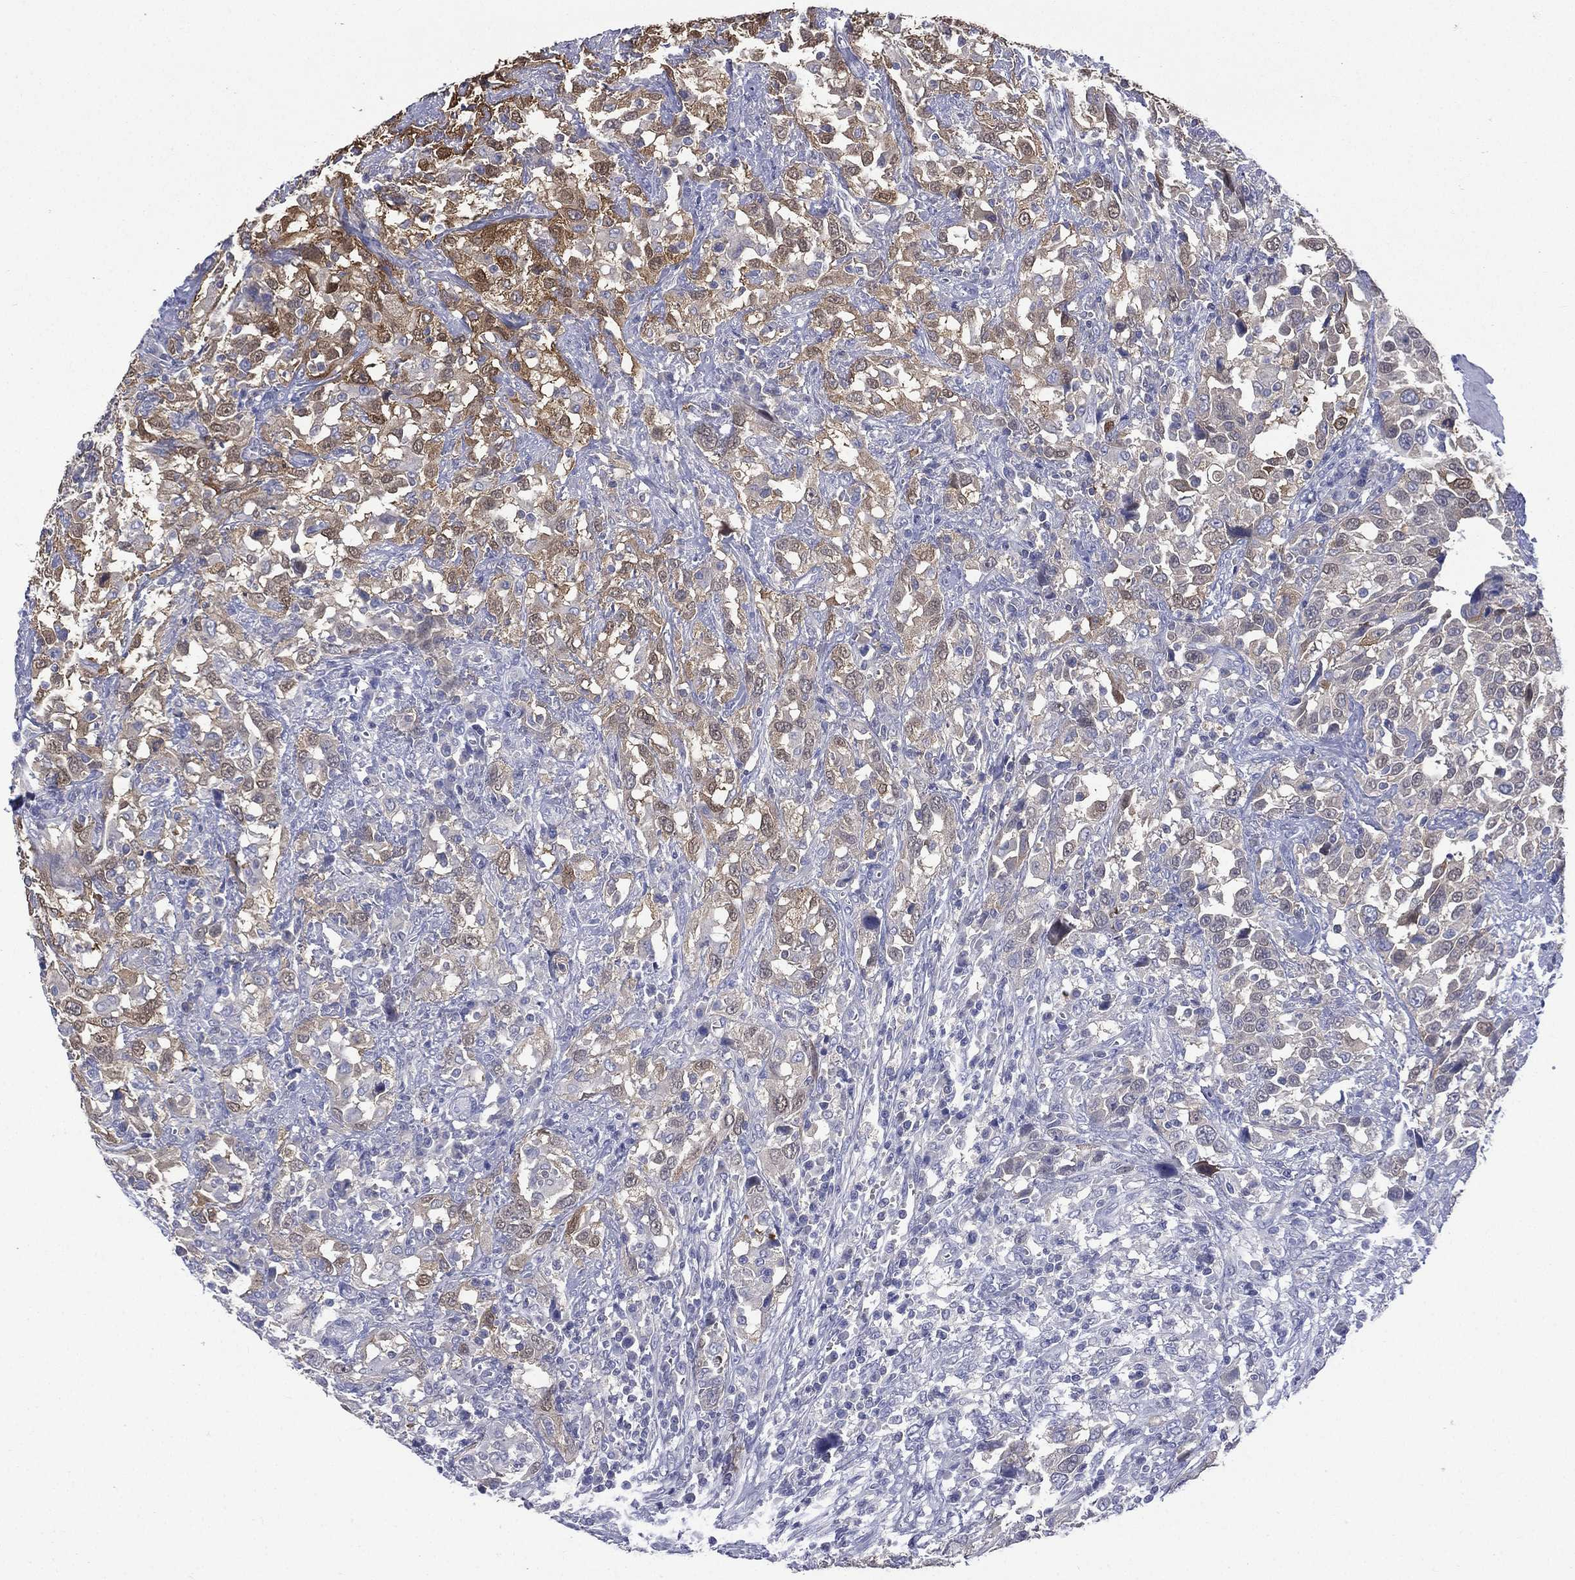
{"staining": {"intensity": "moderate", "quantity": "25%-75%", "location": "cytoplasmic/membranous"}, "tissue": "urothelial cancer", "cell_type": "Tumor cells", "image_type": "cancer", "snomed": [{"axis": "morphology", "description": "Urothelial carcinoma, NOS"}, {"axis": "morphology", "description": "Urothelial carcinoma, High grade"}, {"axis": "topography", "description": "Urinary bladder"}], "caption": "Human urothelial cancer stained for a protein (brown) reveals moderate cytoplasmic/membranous positive positivity in about 25%-75% of tumor cells.", "gene": "CES2", "patient": {"sex": "female", "age": 64}}